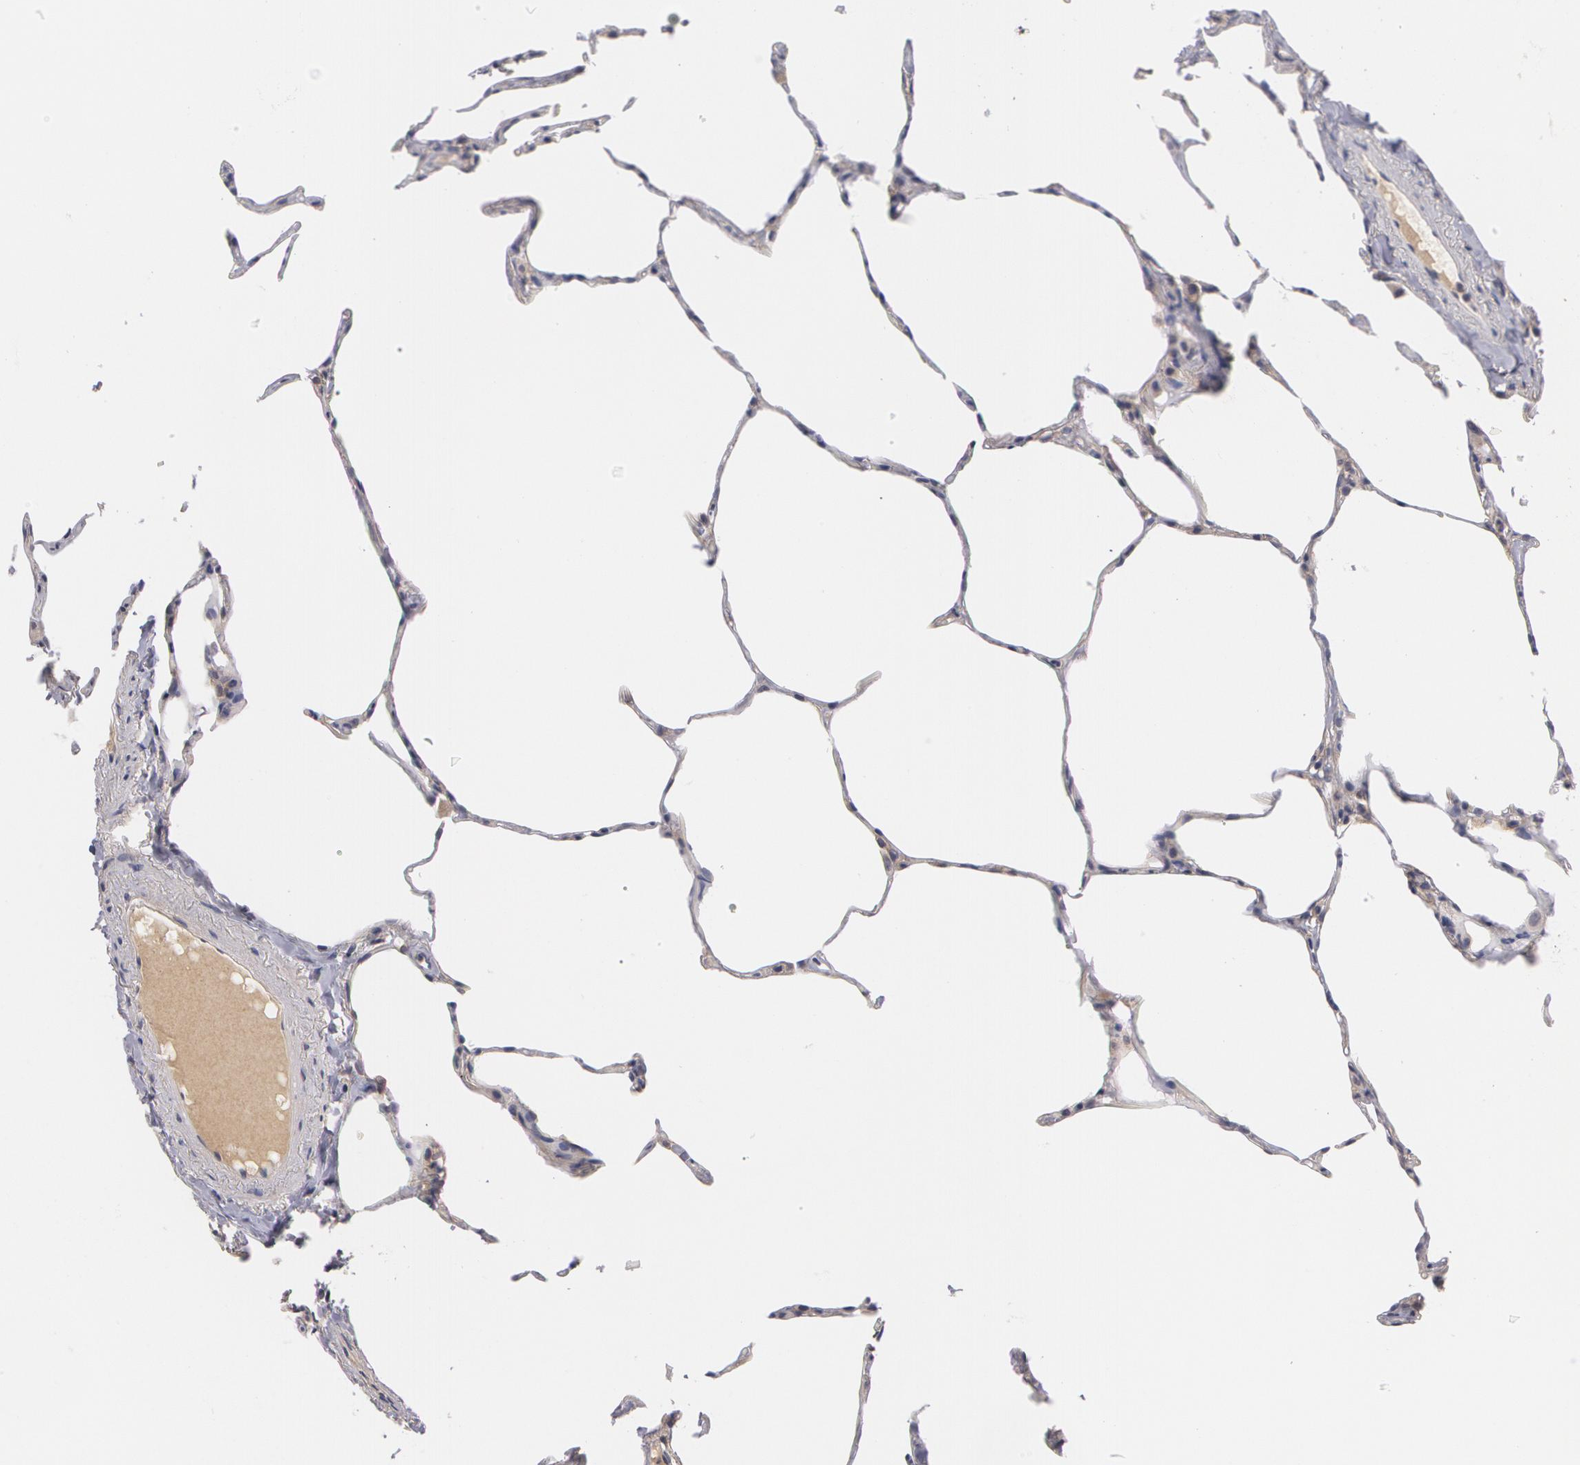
{"staining": {"intensity": "weak", "quantity": "<25%", "location": "cytoplasmic/membranous"}, "tissue": "lung", "cell_type": "Alveolar cells", "image_type": "normal", "snomed": [{"axis": "morphology", "description": "Normal tissue, NOS"}, {"axis": "topography", "description": "Lung"}], "caption": "High power microscopy image of an immunohistochemistry image of benign lung, revealing no significant staining in alveolar cells.", "gene": "CASK", "patient": {"sex": "female", "age": 75}}